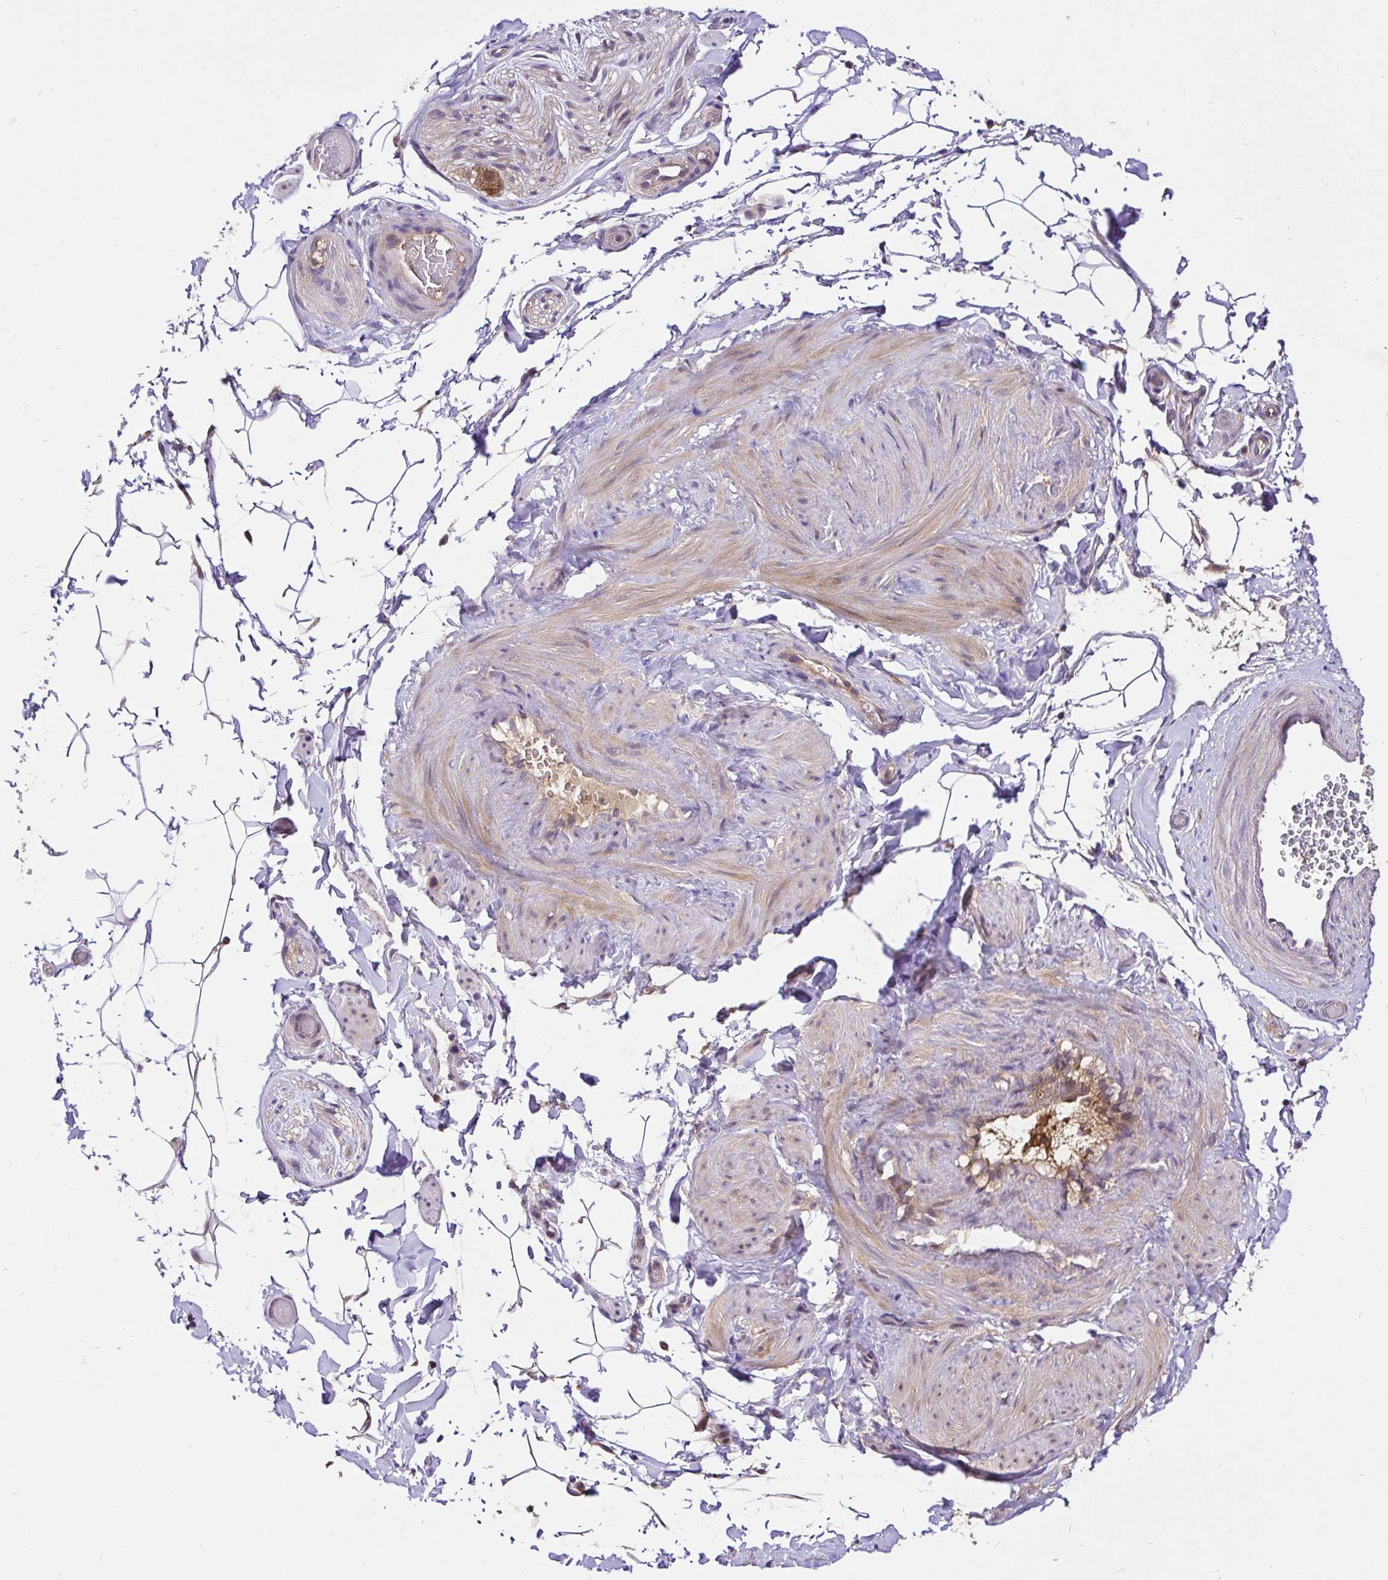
{"staining": {"intensity": "negative", "quantity": "none", "location": "none"}, "tissue": "adipose tissue", "cell_type": "Adipocytes", "image_type": "normal", "snomed": [{"axis": "morphology", "description": "Normal tissue, NOS"}, {"axis": "topography", "description": "Epididymis"}, {"axis": "topography", "description": "Peripheral nerve tissue"}], "caption": "Adipocytes are negative for protein expression in normal human adipose tissue.", "gene": "UBE2M", "patient": {"sex": "male", "age": 32}}